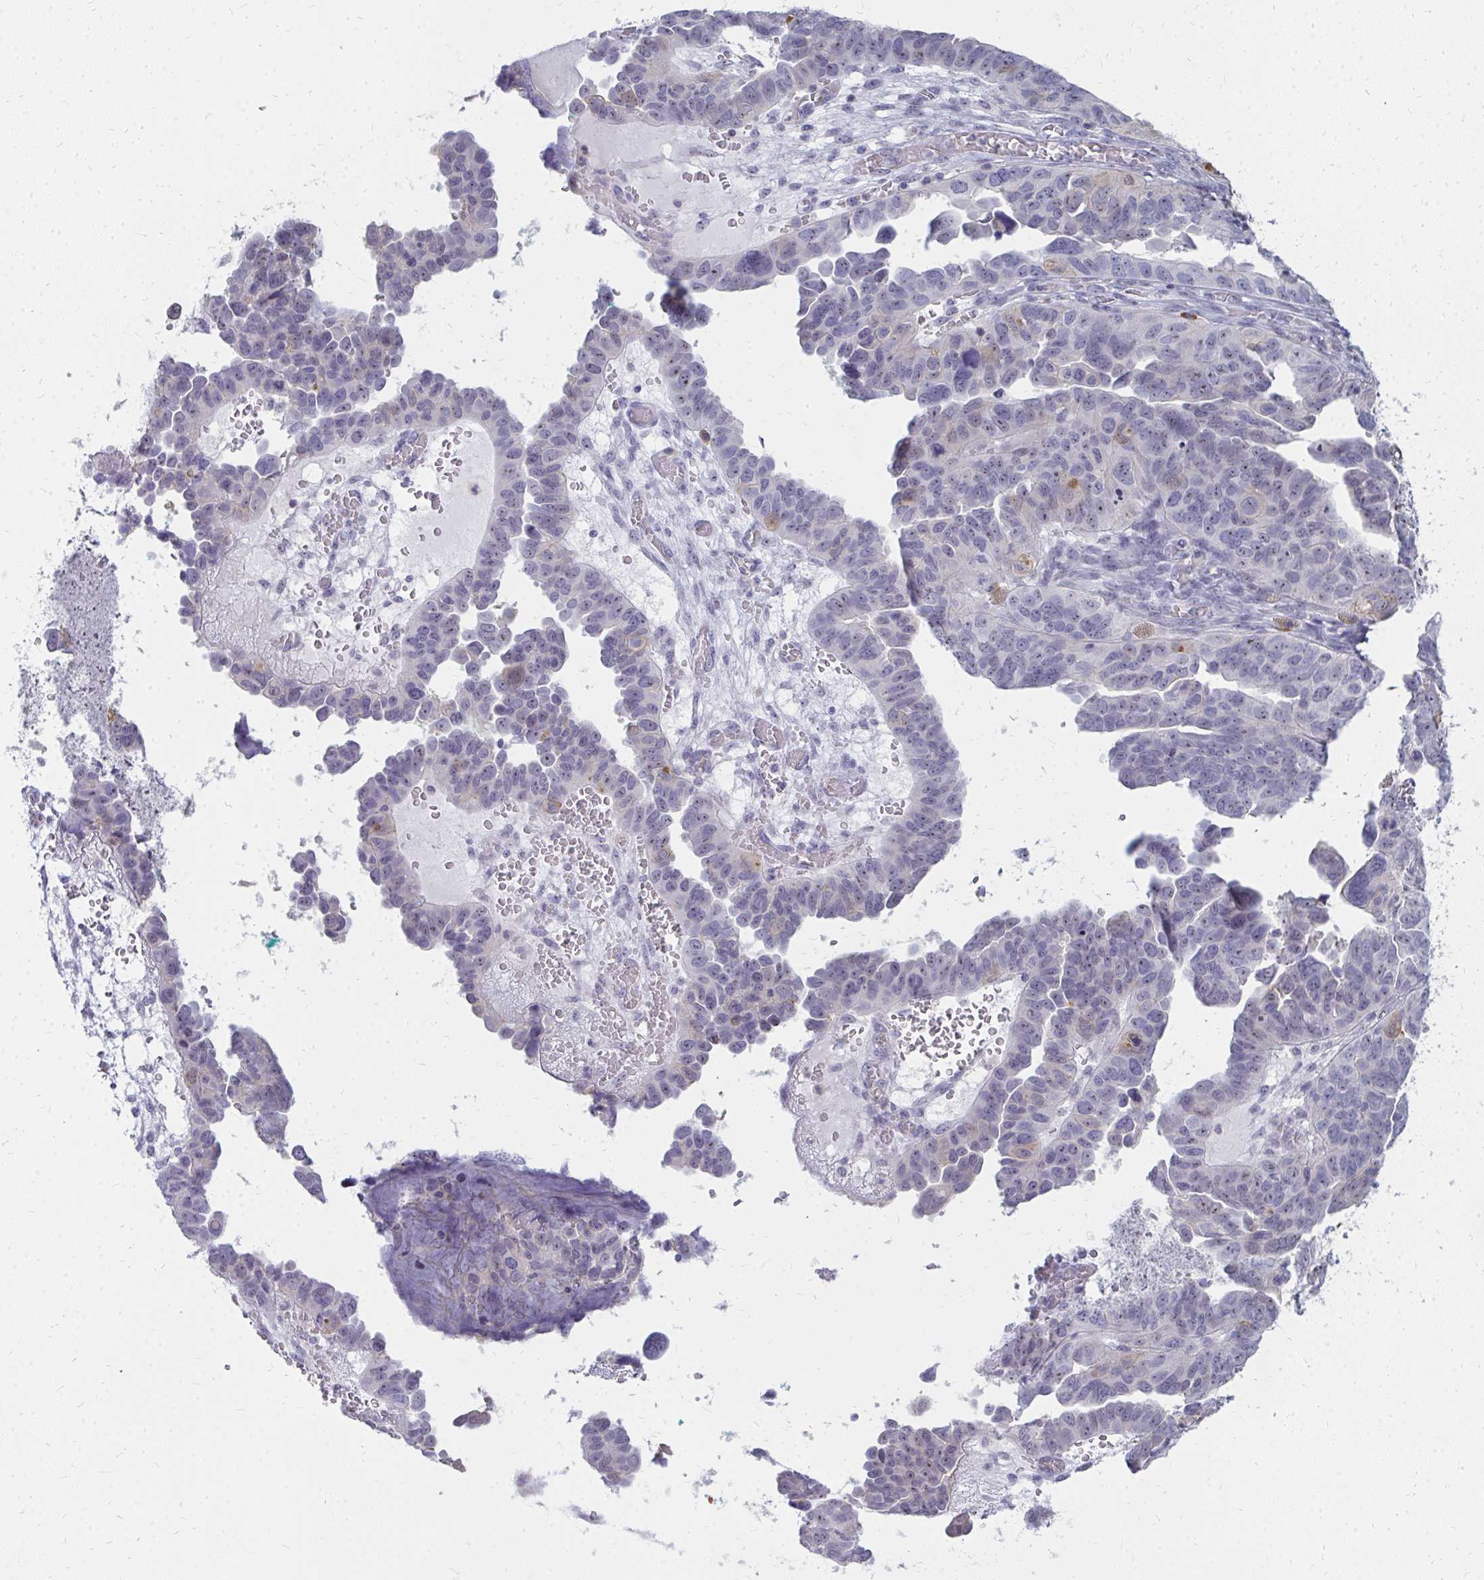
{"staining": {"intensity": "negative", "quantity": "none", "location": "none"}, "tissue": "ovarian cancer", "cell_type": "Tumor cells", "image_type": "cancer", "snomed": [{"axis": "morphology", "description": "Cystadenocarcinoma, serous, NOS"}, {"axis": "topography", "description": "Ovary"}], "caption": "DAB (3,3'-diaminobenzidine) immunohistochemical staining of ovarian cancer demonstrates no significant staining in tumor cells. (Immunohistochemistry (ihc), brightfield microscopy, high magnification).", "gene": "FAM9A", "patient": {"sex": "female", "age": 64}}